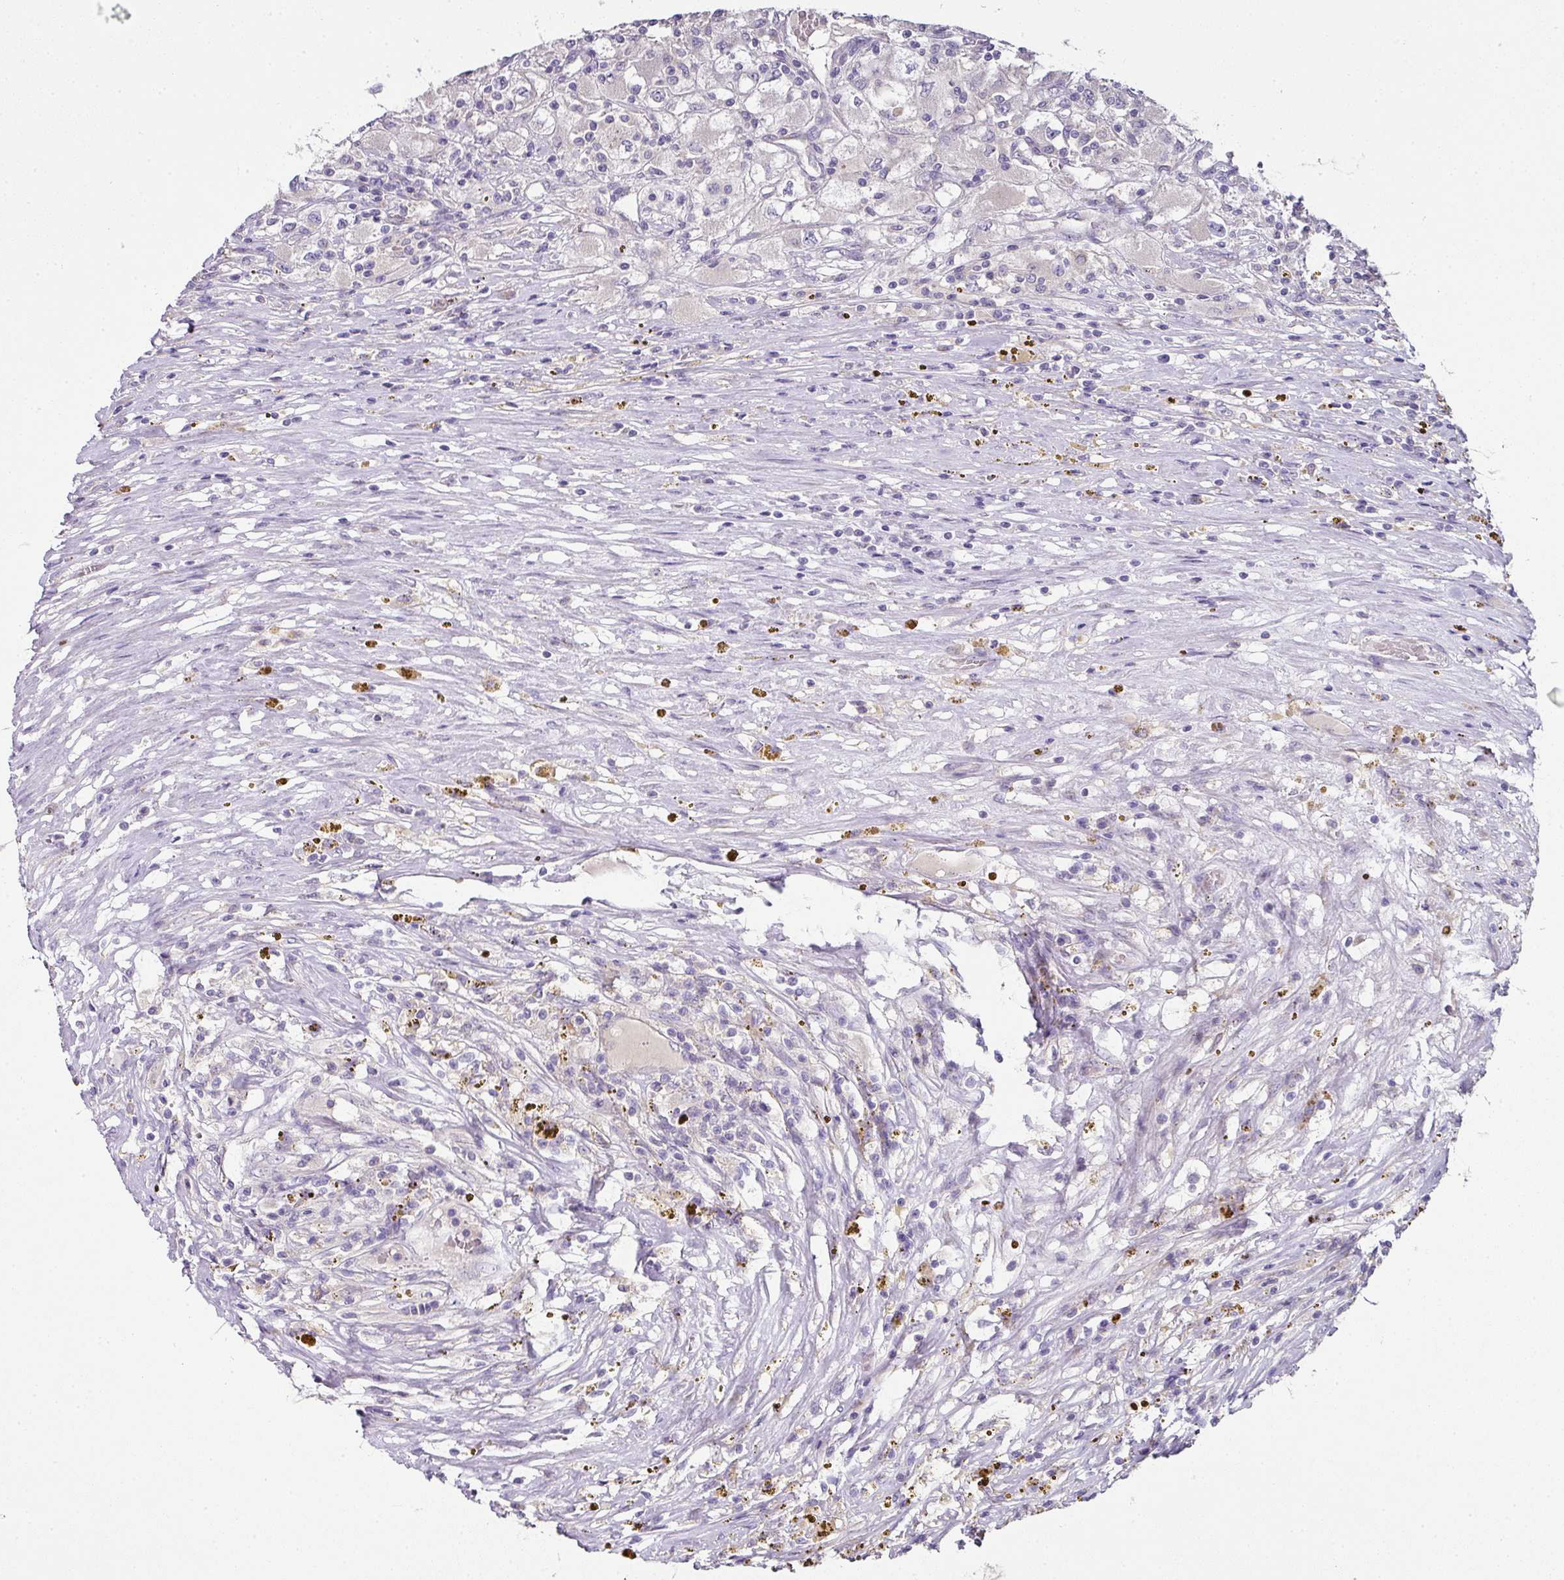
{"staining": {"intensity": "negative", "quantity": "none", "location": "none"}, "tissue": "renal cancer", "cell_type": "Tumor cells", "image_type": "cancer", "snomed": [{"axis": "morphology", "description": "Adenocarcinoma, NOS"}, {"axis": "topography", "description": "Kidney"}], "caption": "Adenocarcinoma (renal) stained for a protein using immunohistochemistry (IHC) displays no staining tumor cells.", "gene": "SKIC2", "patient": {"sex": "female", "age": 67}}